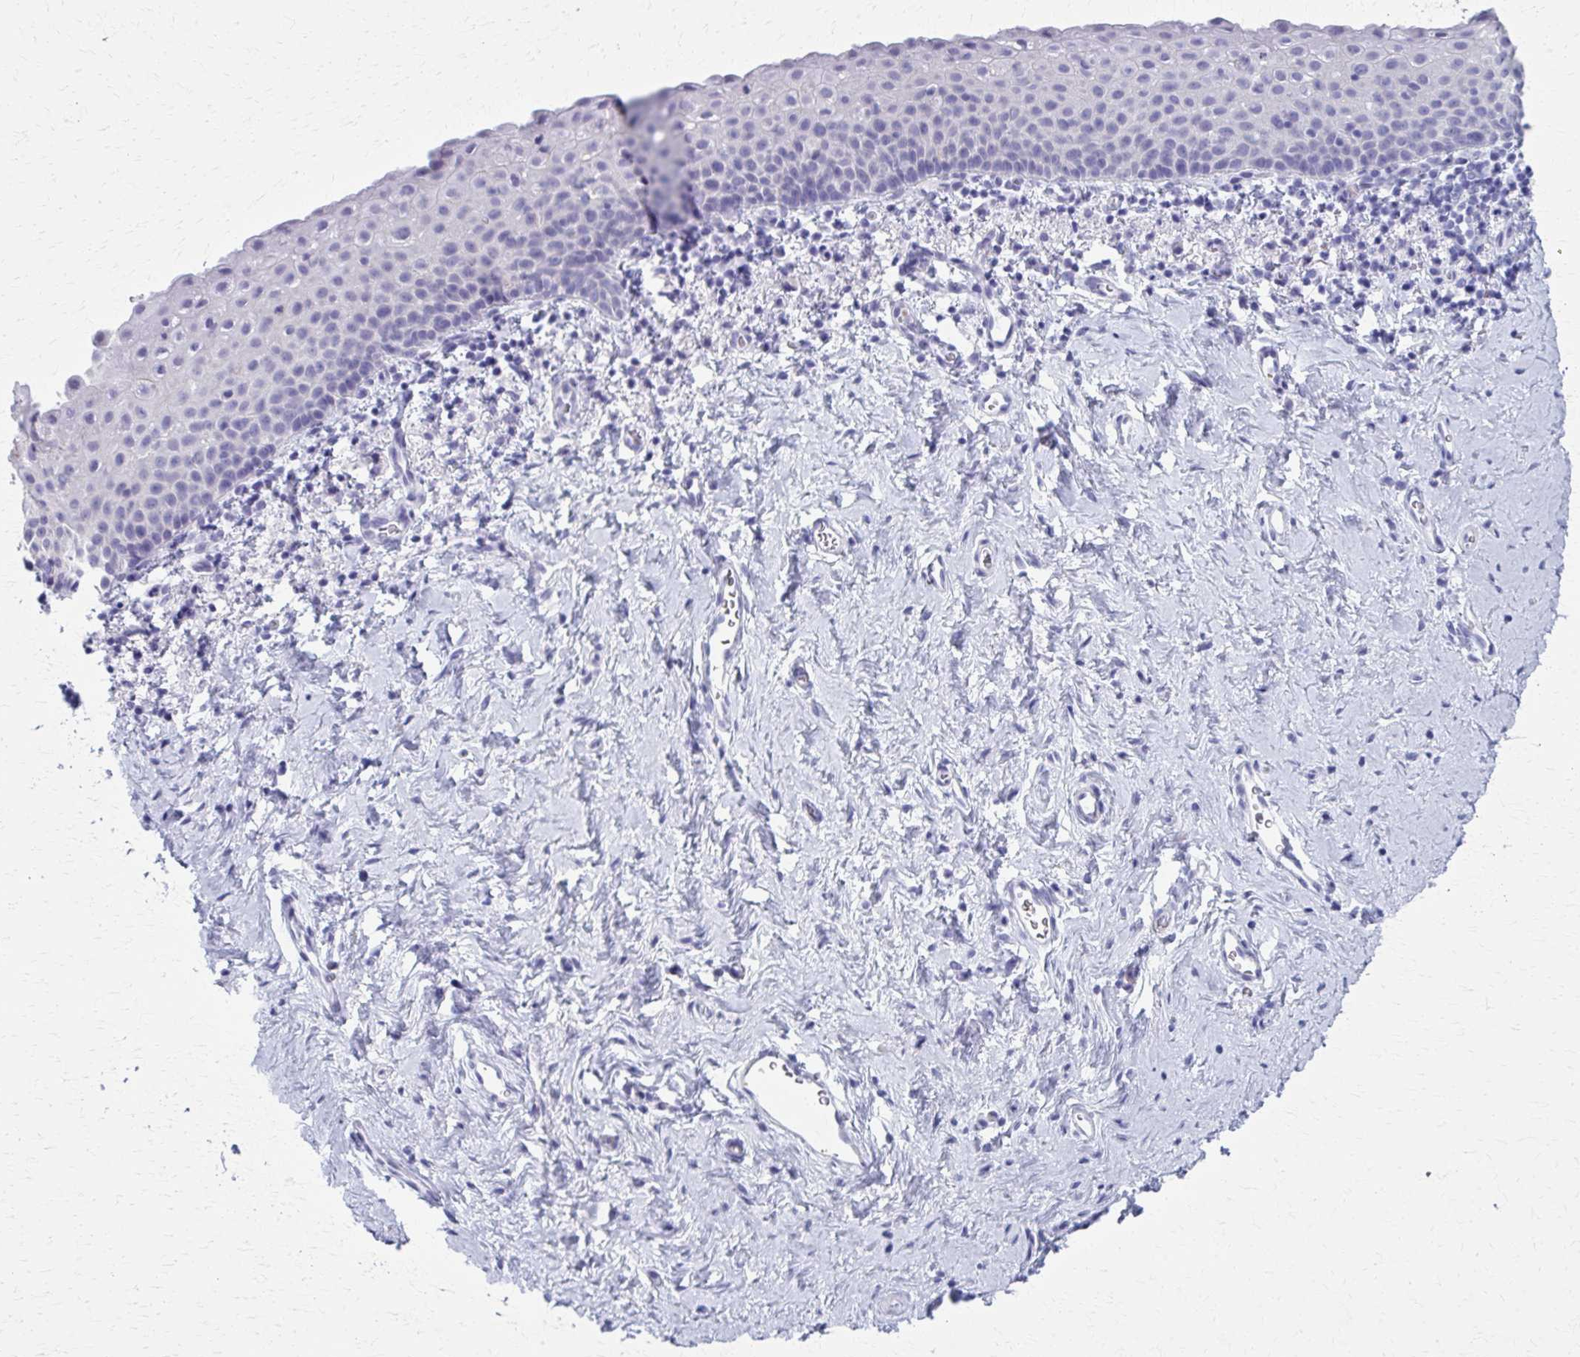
{"staining": {"intensity": "negative", "quantity": "none", "location": "none"}, "tissue": "vagina", "cell_type": "Squamous epithelial cells", "image_type": "normal", "snomed": [{"axis": "morphology", "description": "Normal tissue, NOS"}, {"axis": "topography", "description": "Vagina"}], "caption": "DAB (3,3'-diaminobenzidine) immunohistochemical staining of benign vagina exhibits no significant expression in squamous epithelial cells.", "gene": "MPLKIP", "patient": {"sex": "female", "age": 61}}